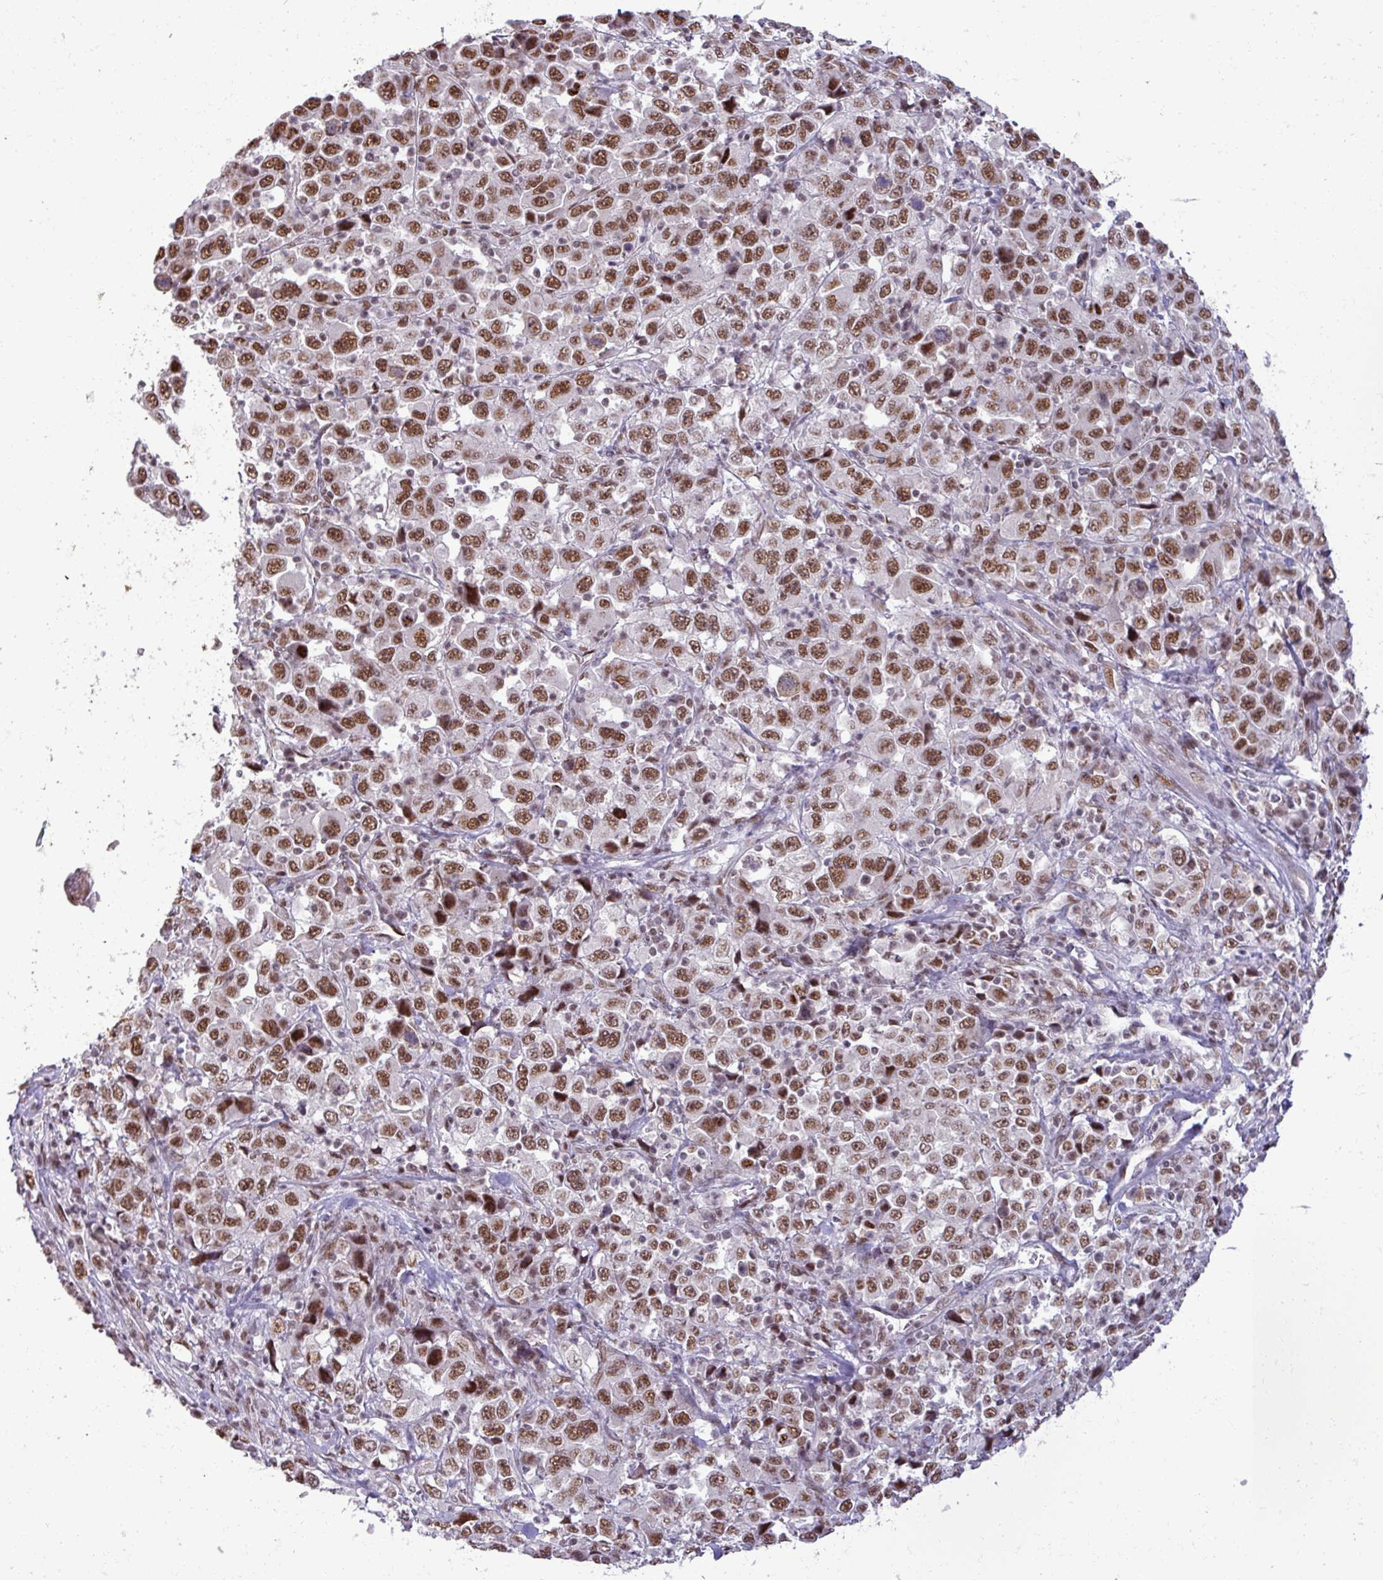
{"staining": {"intensity": "strong", "quantity": ">75%", "location": "nuclear"}, "tissue": "stomach cancer", "cell_type": "Tumor cells", "image_type": "cancer", "snomed": [{"axis": "morphology", "description": "Normal tissue, NOS"}, {"axis": "morphology", "description": "Adenocarcinoma, NOS"}, {"axis": "topography", "description": "Stomach, upper"}, {"axis": "topography", "description": "Stomach"}], "caption": "Protein expression analysis of human stomach cancer (adenocarcinoma) reveals strong nuclear expression in about >75% of tumor cells.", "gene": "PTPN20", "patient": {"sex": "male", "age": 59}}